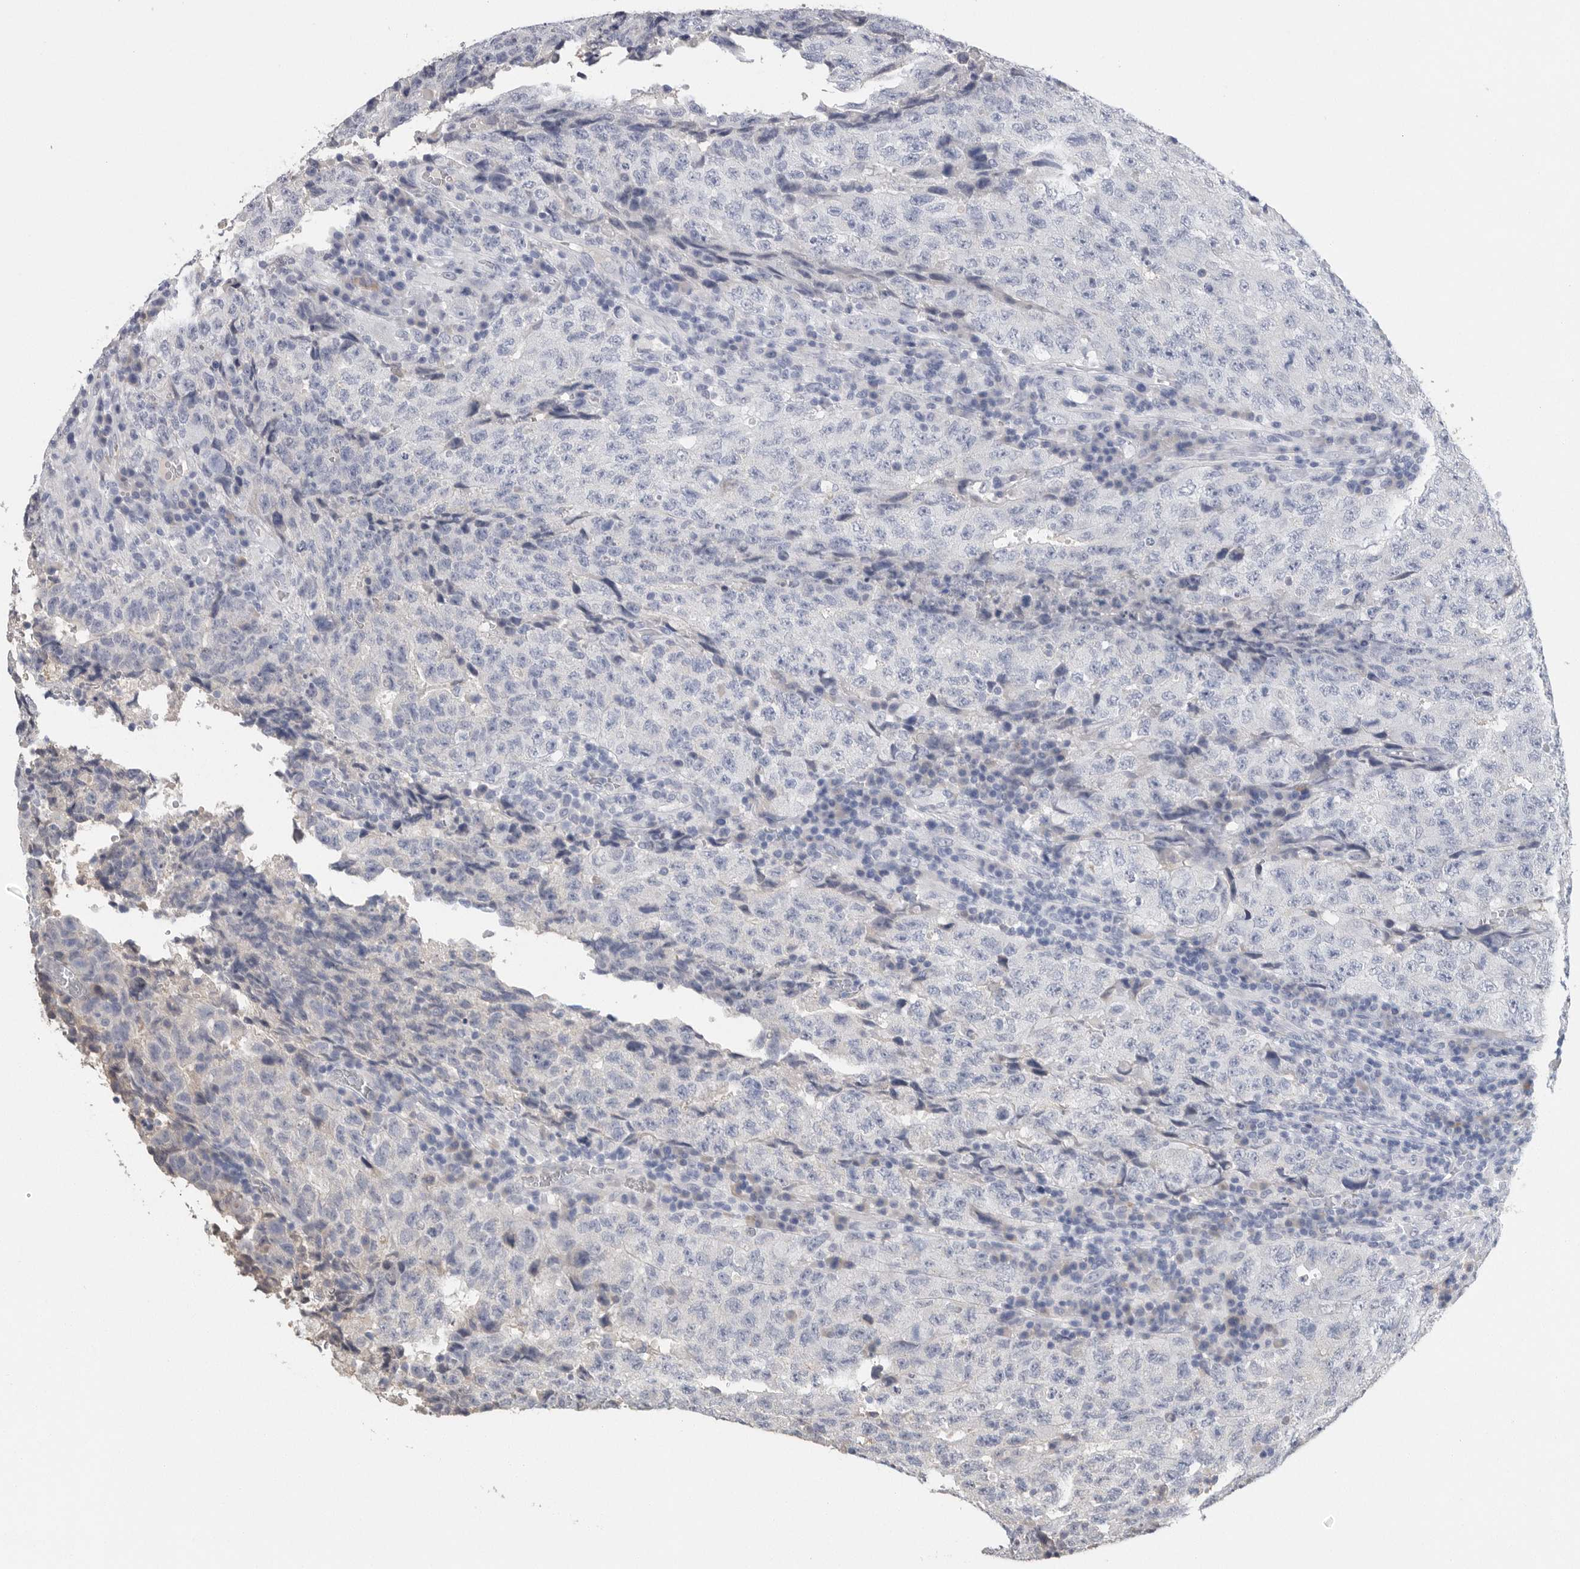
{"staining": {"intensity": "negative", "quantity": "none", "location": "none"}, "tissue": "testis cancer", "cell_type": "Tumor cells", "image_type": "cancer", "snomed": [{"axis": "morphology", "description": "Necrosis, NOS"}, {"axis": "morphology", "description": "Carcinoma, Embryonal, NOS"}, {"axis": "topography", "description": "Testis"}], "caption": "Micrograph shows no protein positivity in tumor cells of embryonal carcinoma (testis) tissue. Brightfield microscopy of immunohistochemistry stained with DAB (brown) and hematoxylin (blue), captured at high magnification.", "gene": "FABP6", "patient": {"sex": "male", "age": 19}}